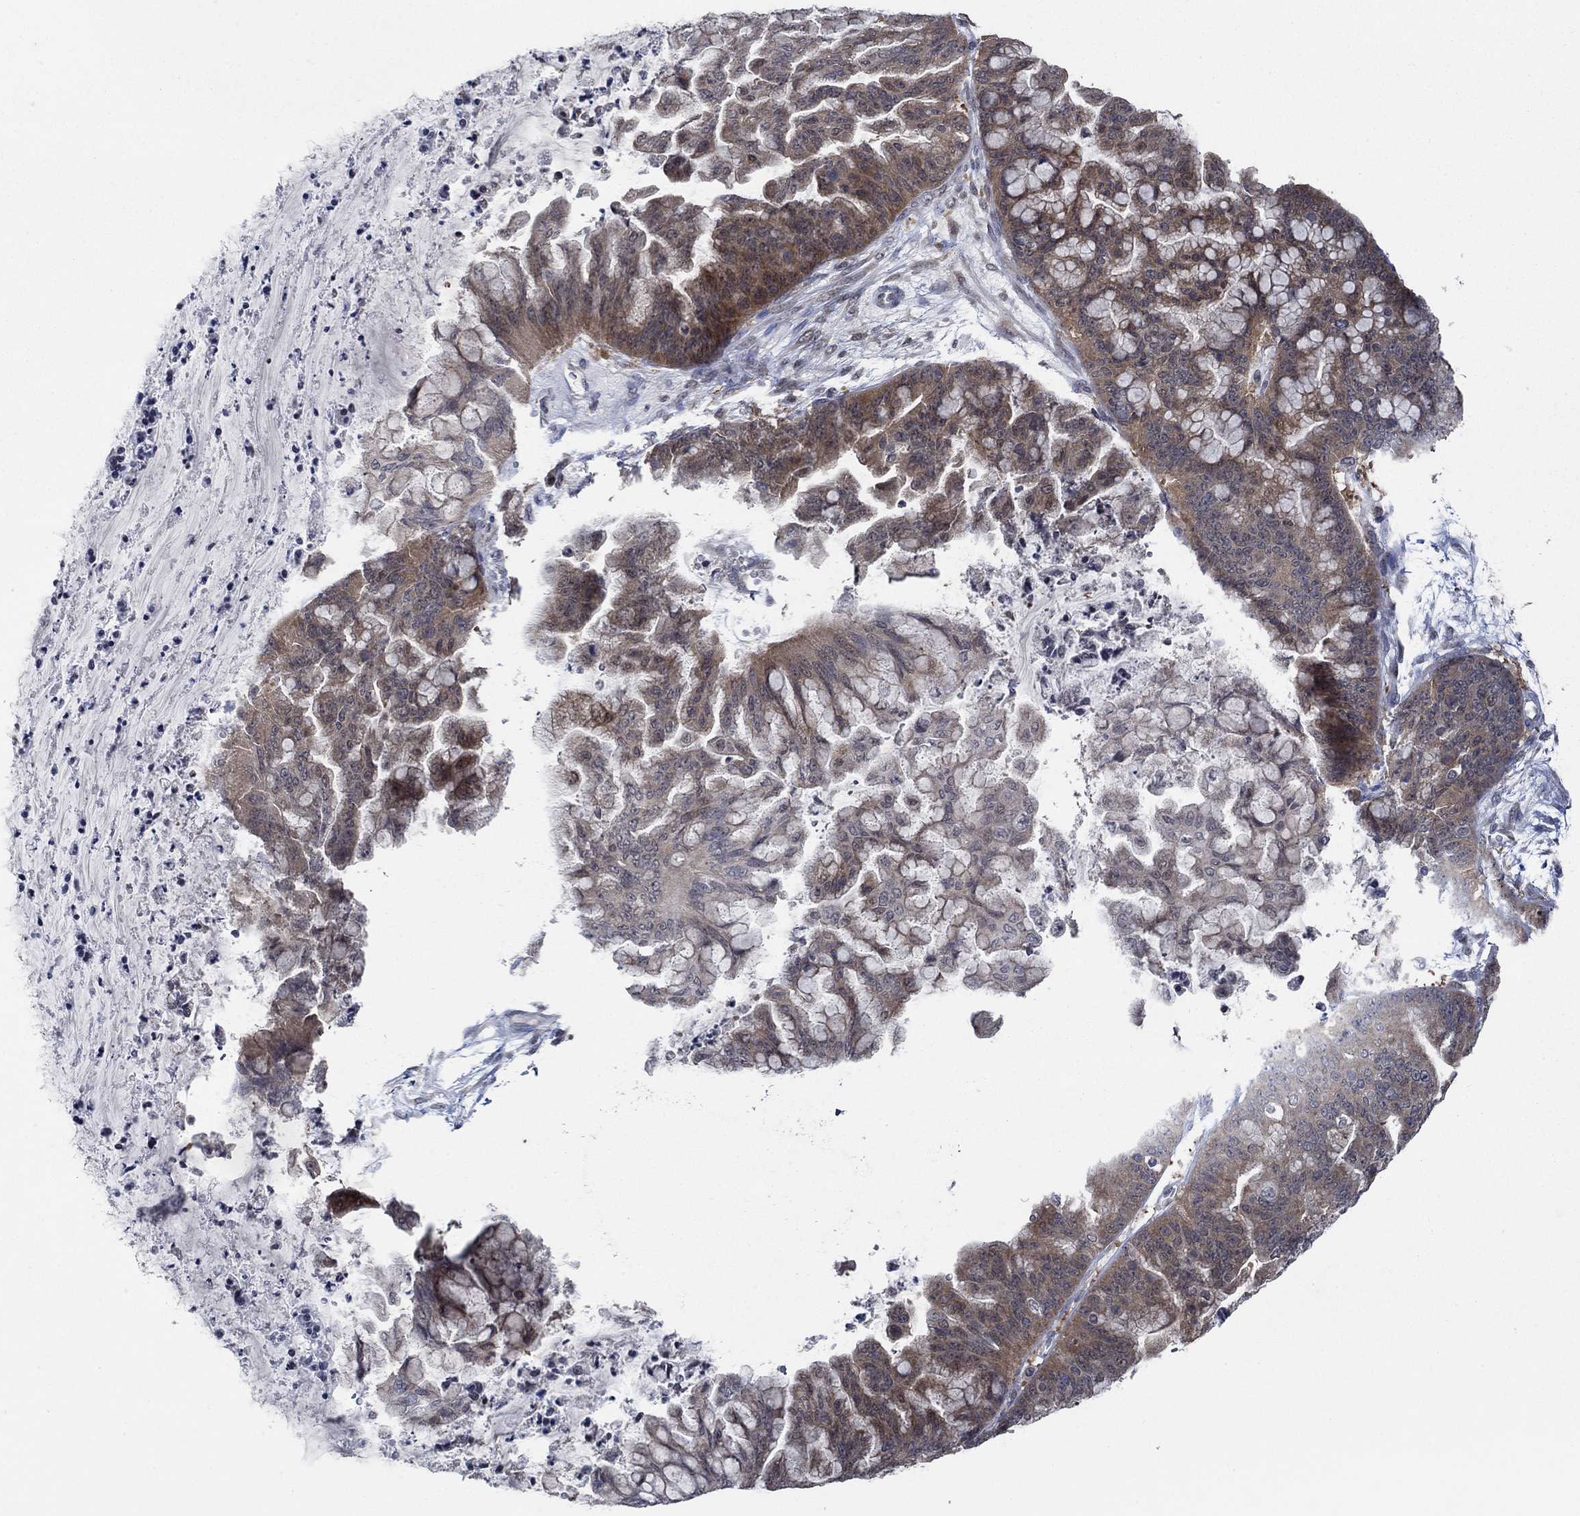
{"staining": {"intensity": "moderate", "quantity": "25%-75%", "location": "cytoplasmic/membranous"}, "tissue": "ovarian cancer", "cell_type": "Tumor cells", "image_type": "cancer", "snomed": [{"axis": "morphology", "description": "Cystadenocarcinoma, mucinous, NOS"}, {"axis": "topography", "description": "Ovary"}], "caption": "The micrograph exhibits immunohistochemical staining of ovarian cancer. There is moderate cytoplasmic/membranous staining is seen in about 25%-75% of tumor cells. (DAB (3,3'-diaminobenzidine) IHC with brightfield microscopy, high magnification).", "gene": "DACT1", "patient": {"sex": "female", "age": 67}}